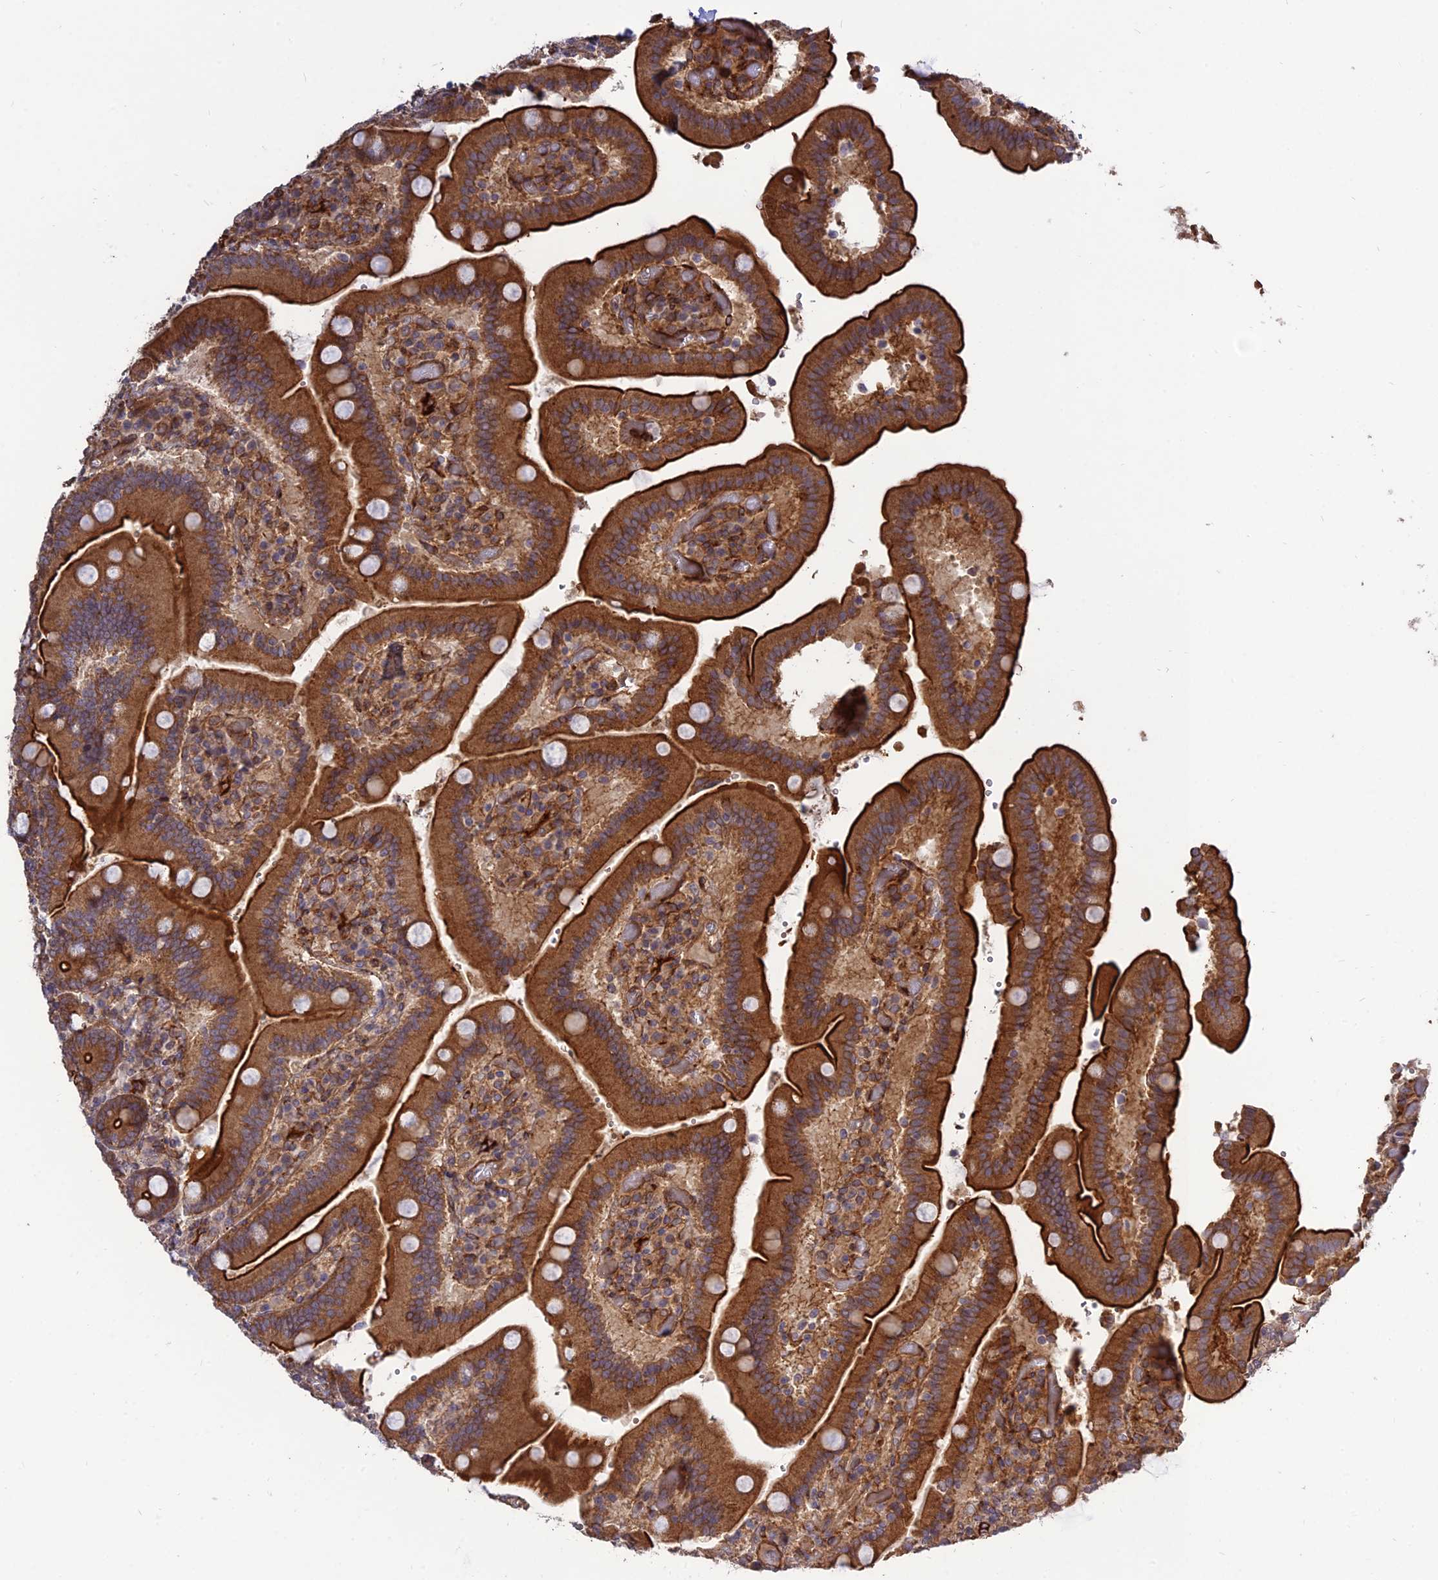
{"staining": {"intensity": "strong", "quantity": ">75%", "location": "cytoplasmic/membranous"}, "tissue": "duodenum", "cell_type": "Glandular cells", "image_type": "normal", "snomed": [{"axis": "morphology", "description": "Normal tissue, NOS"}, {"axis": "topography", "description": "Duodenum"}], "caption": "IHC photomicrograph of normal human duodenum stained for a protein (brown), which demonstrates high levels of strong cytoplasmic/membranous expression in approximately >75% of glandular cells.", "gene": "CRTAP", "patient": {"sex": "female", "age": 62}}